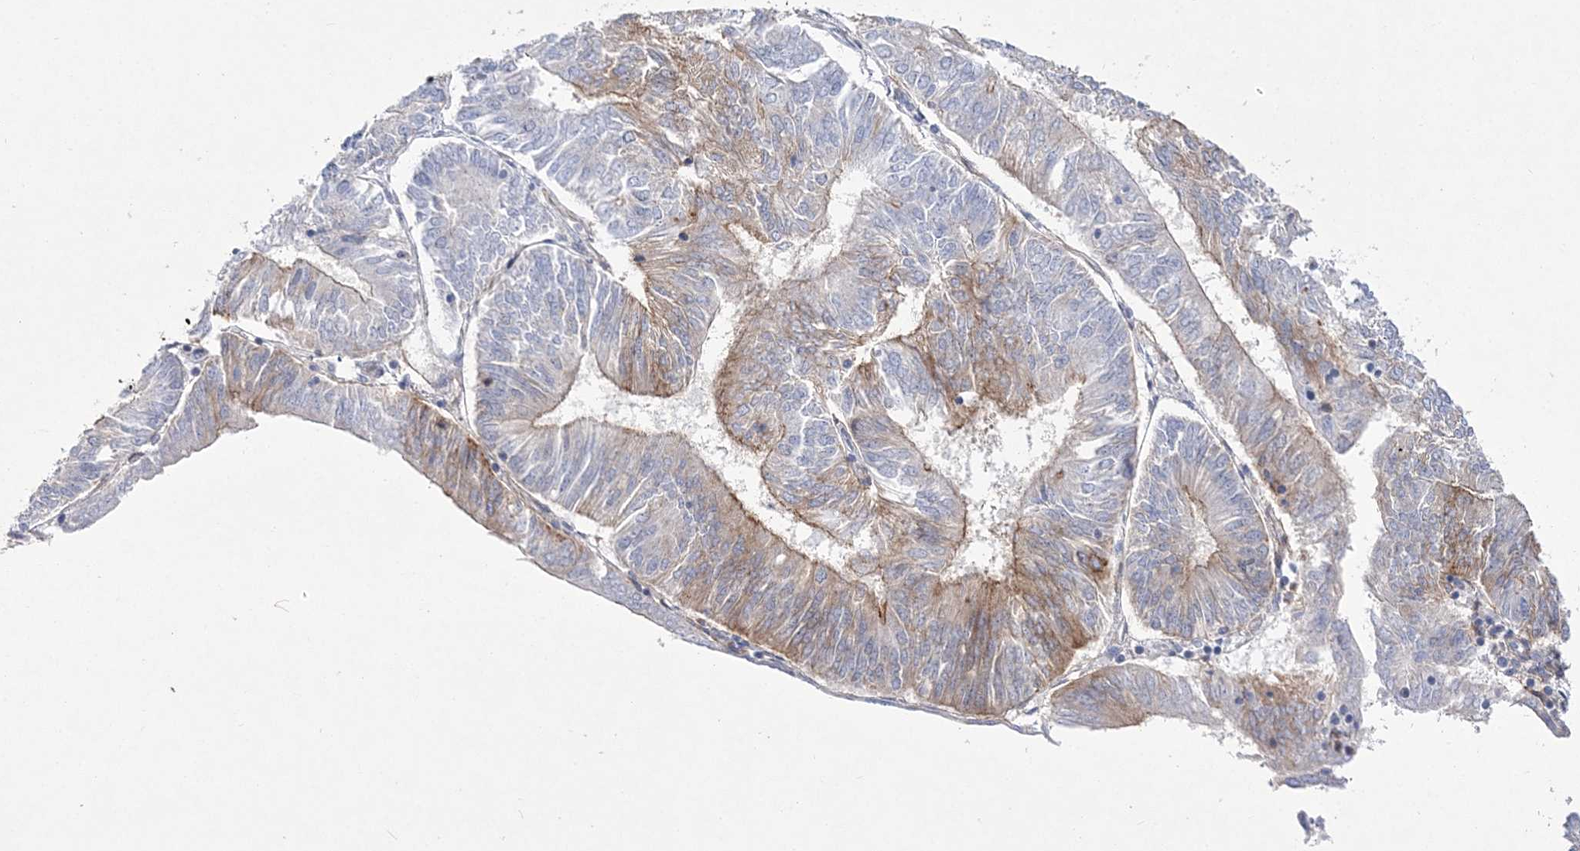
{"staining": {"intensity": "moderate", "quantity": "25%-75%", "location": "cytoplasmic/membranous"}, "tissue": "endometrial cancer", "cell_type": "Tumor cells", "image_type": "cancer", "snomed": [{"axis": "morphology", "description": "Adenocarcinoma, NOS"}, {"axis": "topography", "description": "Endometrium"}], "caption": "The immunohistochemical stain labels moderate cytoplasmic/membranous staining in tumor cells of endometrial adenocarcinoma tissue.", "gene": "ANO1", "patient": {"sex": "female", "age": 58}}